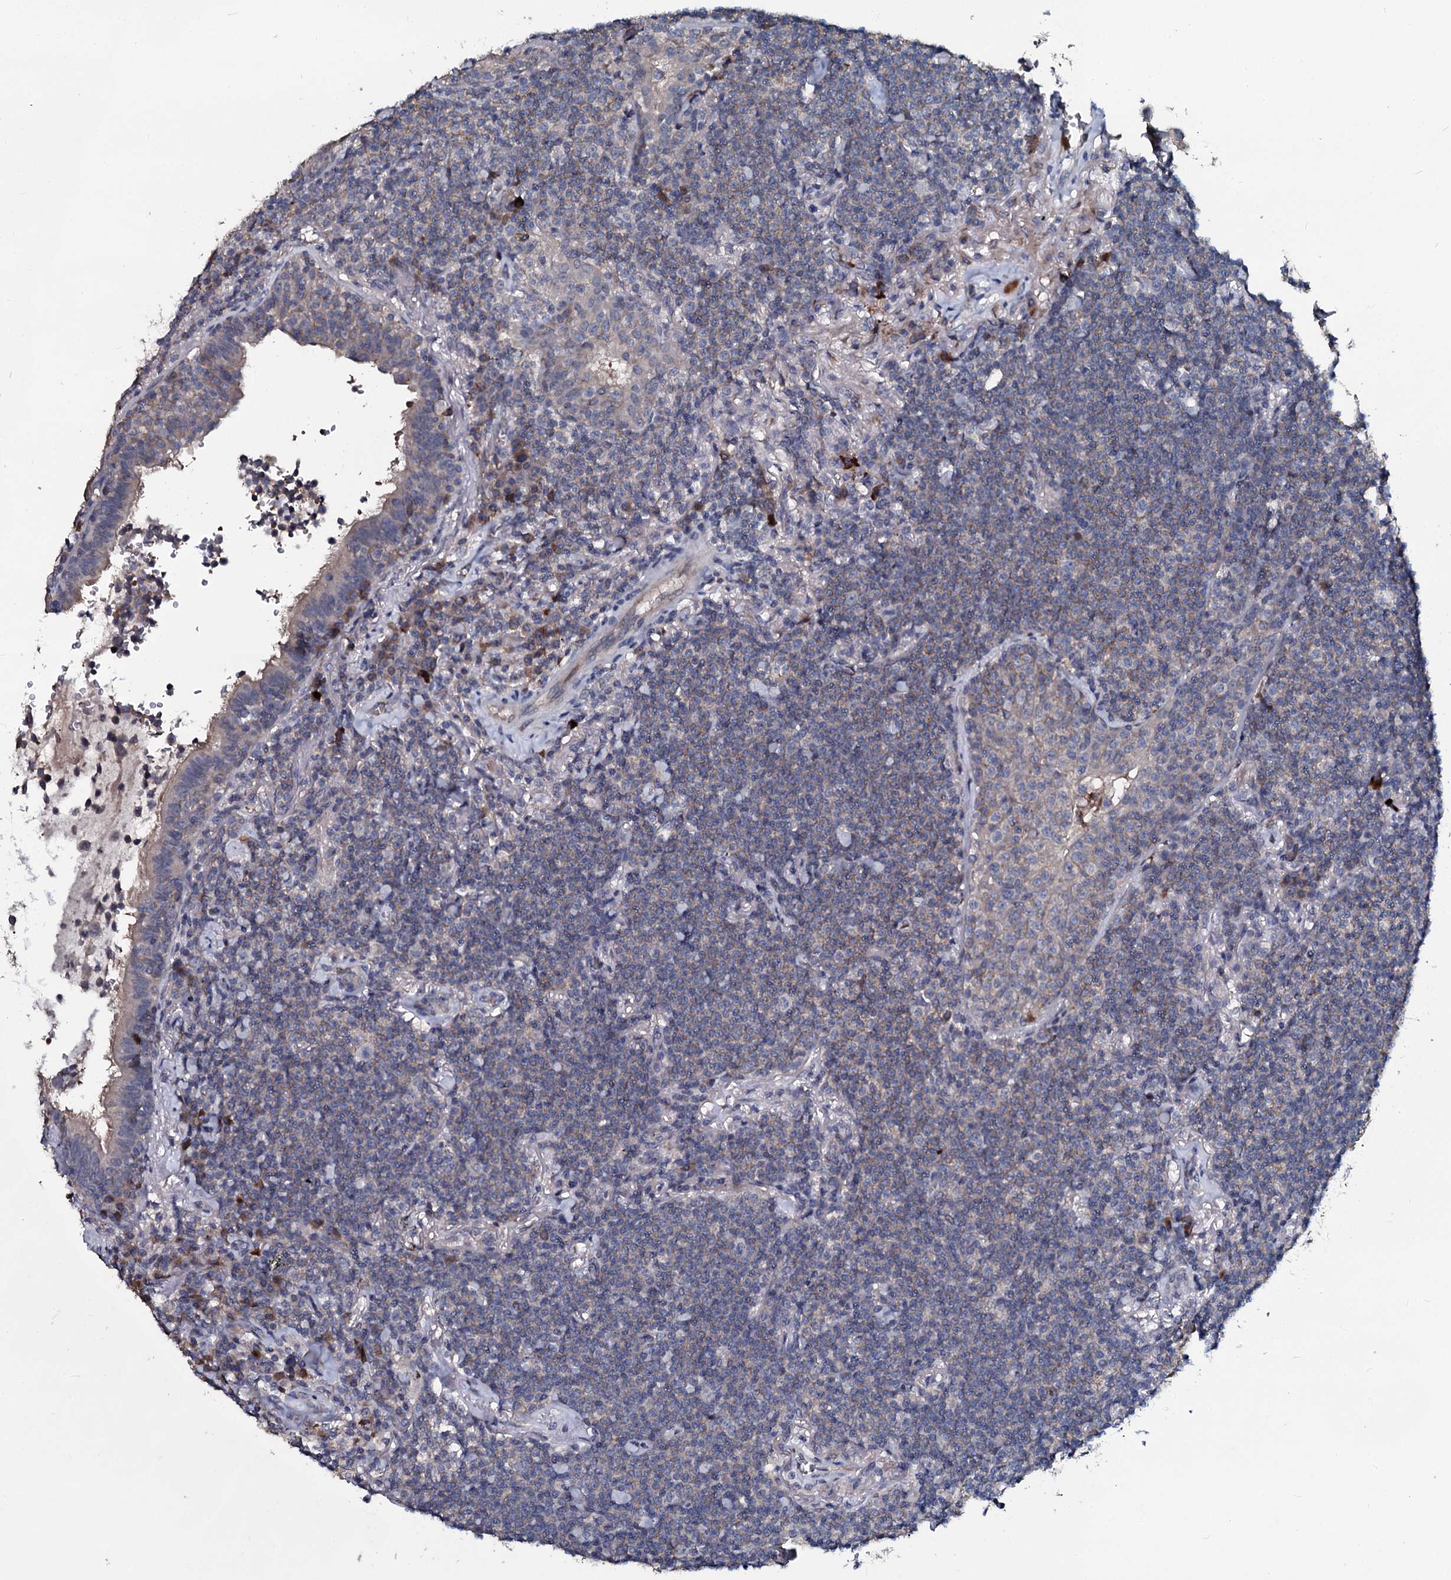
{"staining": {"intensity": "negative", "quantity": "none", "location": "none"}, "tissue": "lymphoma", "cell_type": "Tumor cells", "image_type": "cancer", "snomed": [{"axis": "morphology", "description": "Malignant lymphoma, non-Hodgkin's type, Low grade"}, {"axis": "topography", "description": "Lung"}], "caption": "Photomicrograph shows no significant protein staining in tumor cells of malignant lymphoma, non-Hodgkin's type (low-grade).", "gene": "IL12B", "patient": {"sex": "female", "age": 71}}